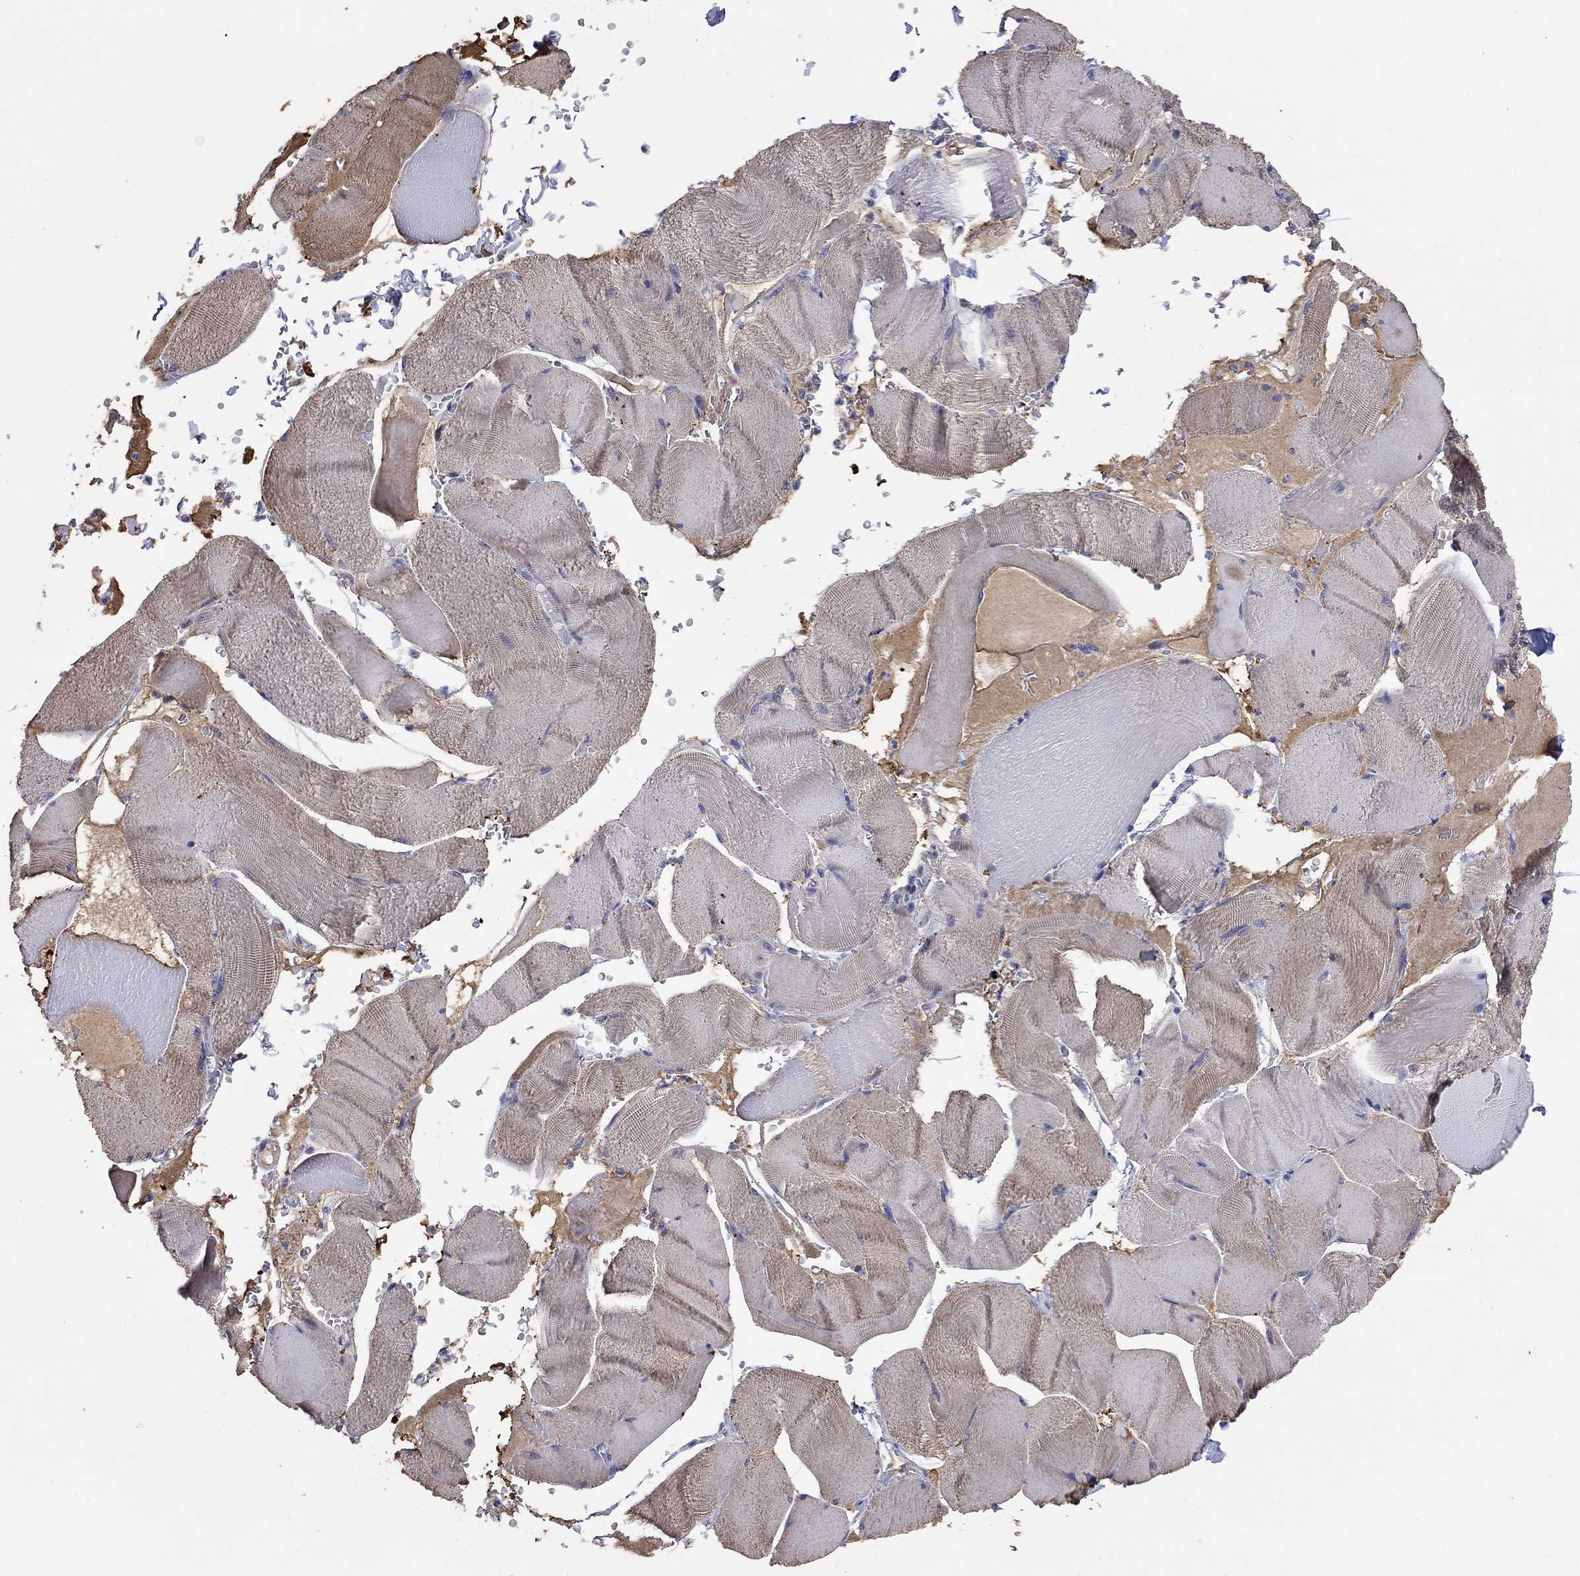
{"staining": {"intensity": "weak", "quantity": "25%-75%", "location": "cytoplasmic/membranous"}, "tissue": "skeletal muscle", "cell_type": "Myocytes", "image_type": "normal", "snomed": [{"axis": "morphology", "description": "Normal tissue, NOS"}, {"axis": "topography", "description": "Skeletal muscle"}], "caption": "A brown stain shows weak cytoplasmic/membranous positivity of a protein in myocytes of unremarkable skeletal muscle.", "gene": "CLVS1", "patient": {"sex": "male", "age": 56}}